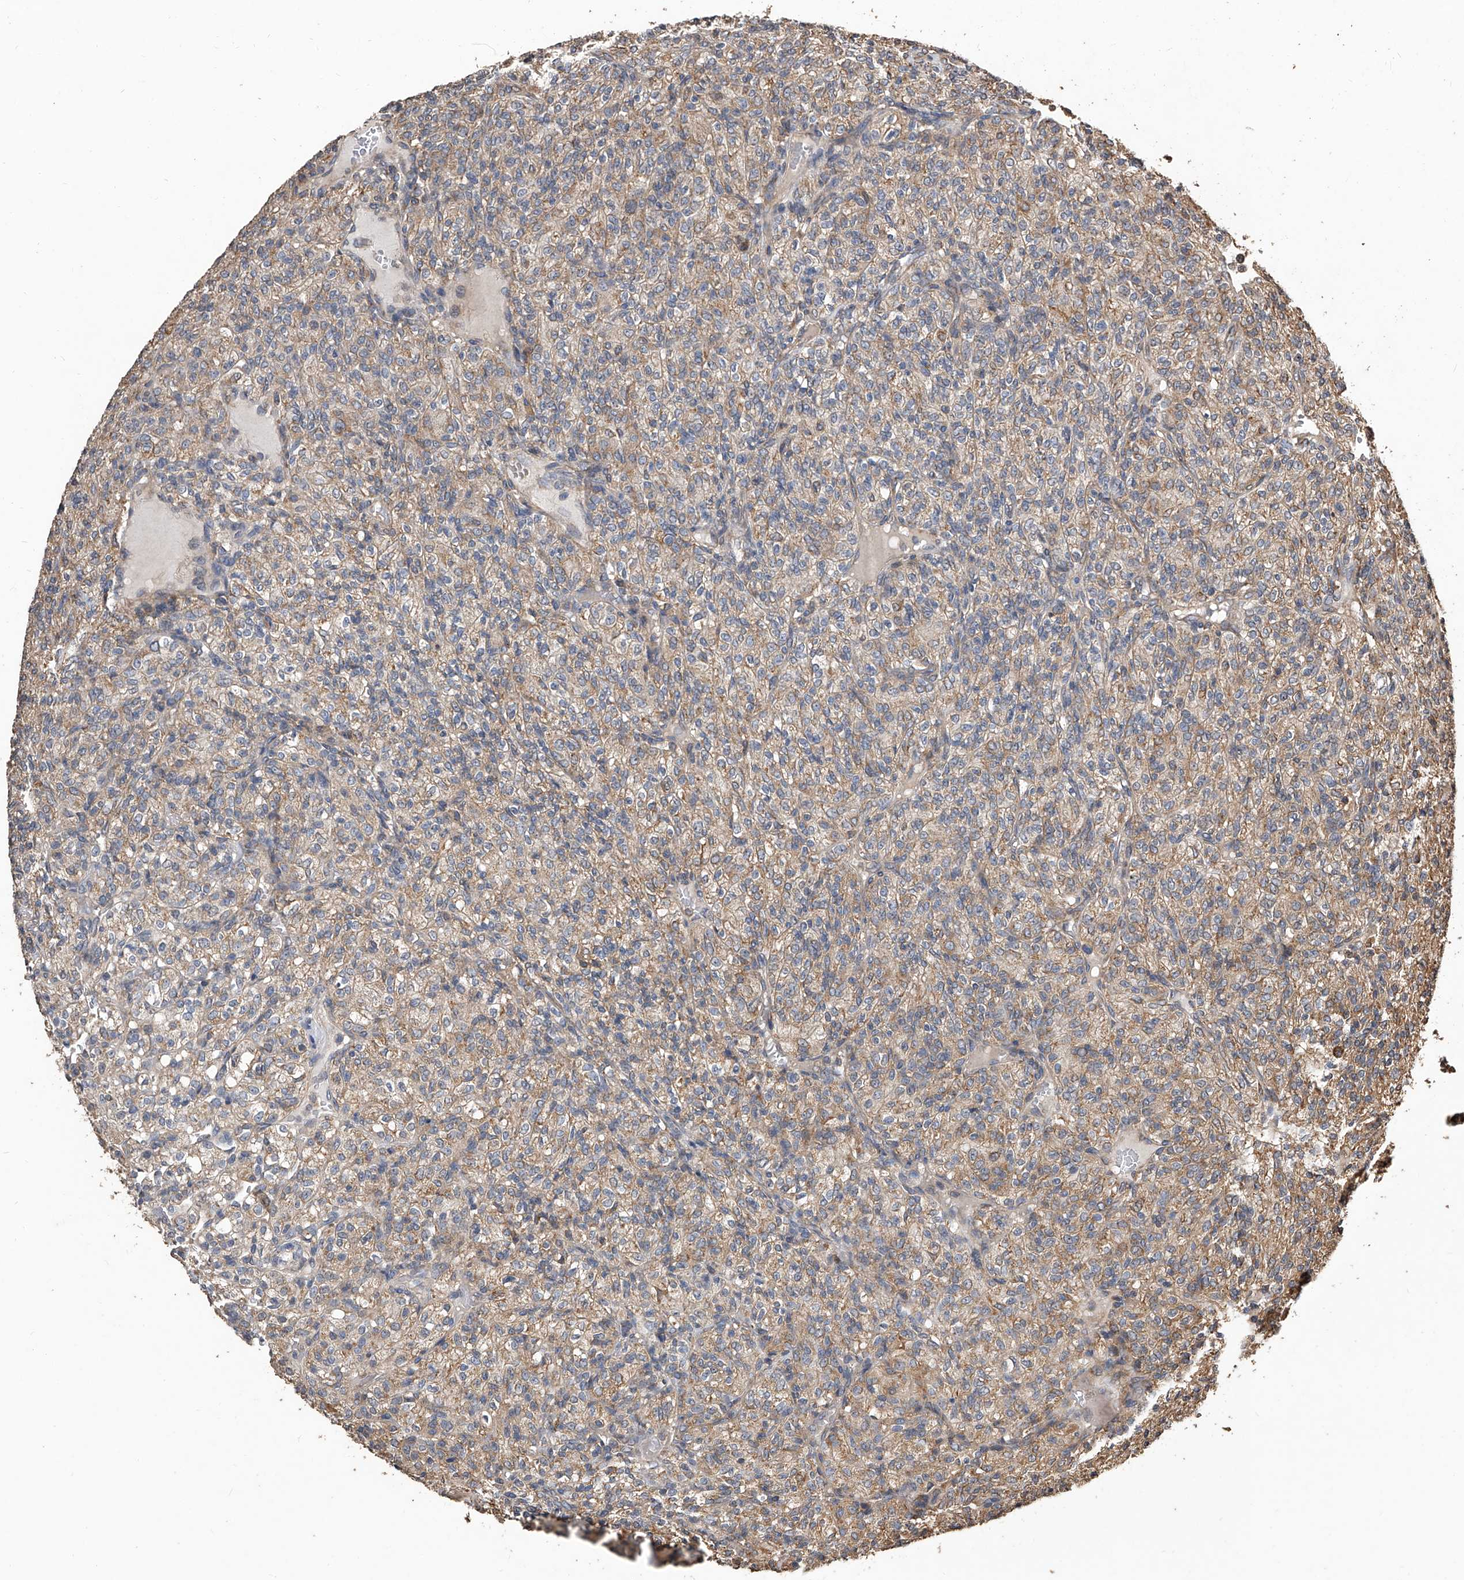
{"staining": {"intensity": "weak", "quantity": ">75%", "location": "cytoplasmic/membranous"}, "tissue": "renal cancer", "cell_type": "Tumor cells", "image_type": "cancer", "snomed": [{"axis": "morphology", "description": "Adenocarcinoma, NOS"}, {"axis": "topography", "description": "Kidney"}], "caption": "Immunohistochemical staining of renal adenocarcinoma exhibits low levels of weak cytoplasmic/membranous positivity in approximately >75% of tumor cells. The protein is stained brown, and the nuclei are stained in blue (DAB (3,3'-diaminobenzidine) IHC with brightfield microscopy, high magnification).", "gene": "LTV1", "patient": {"sex": "male", "age": 77}}